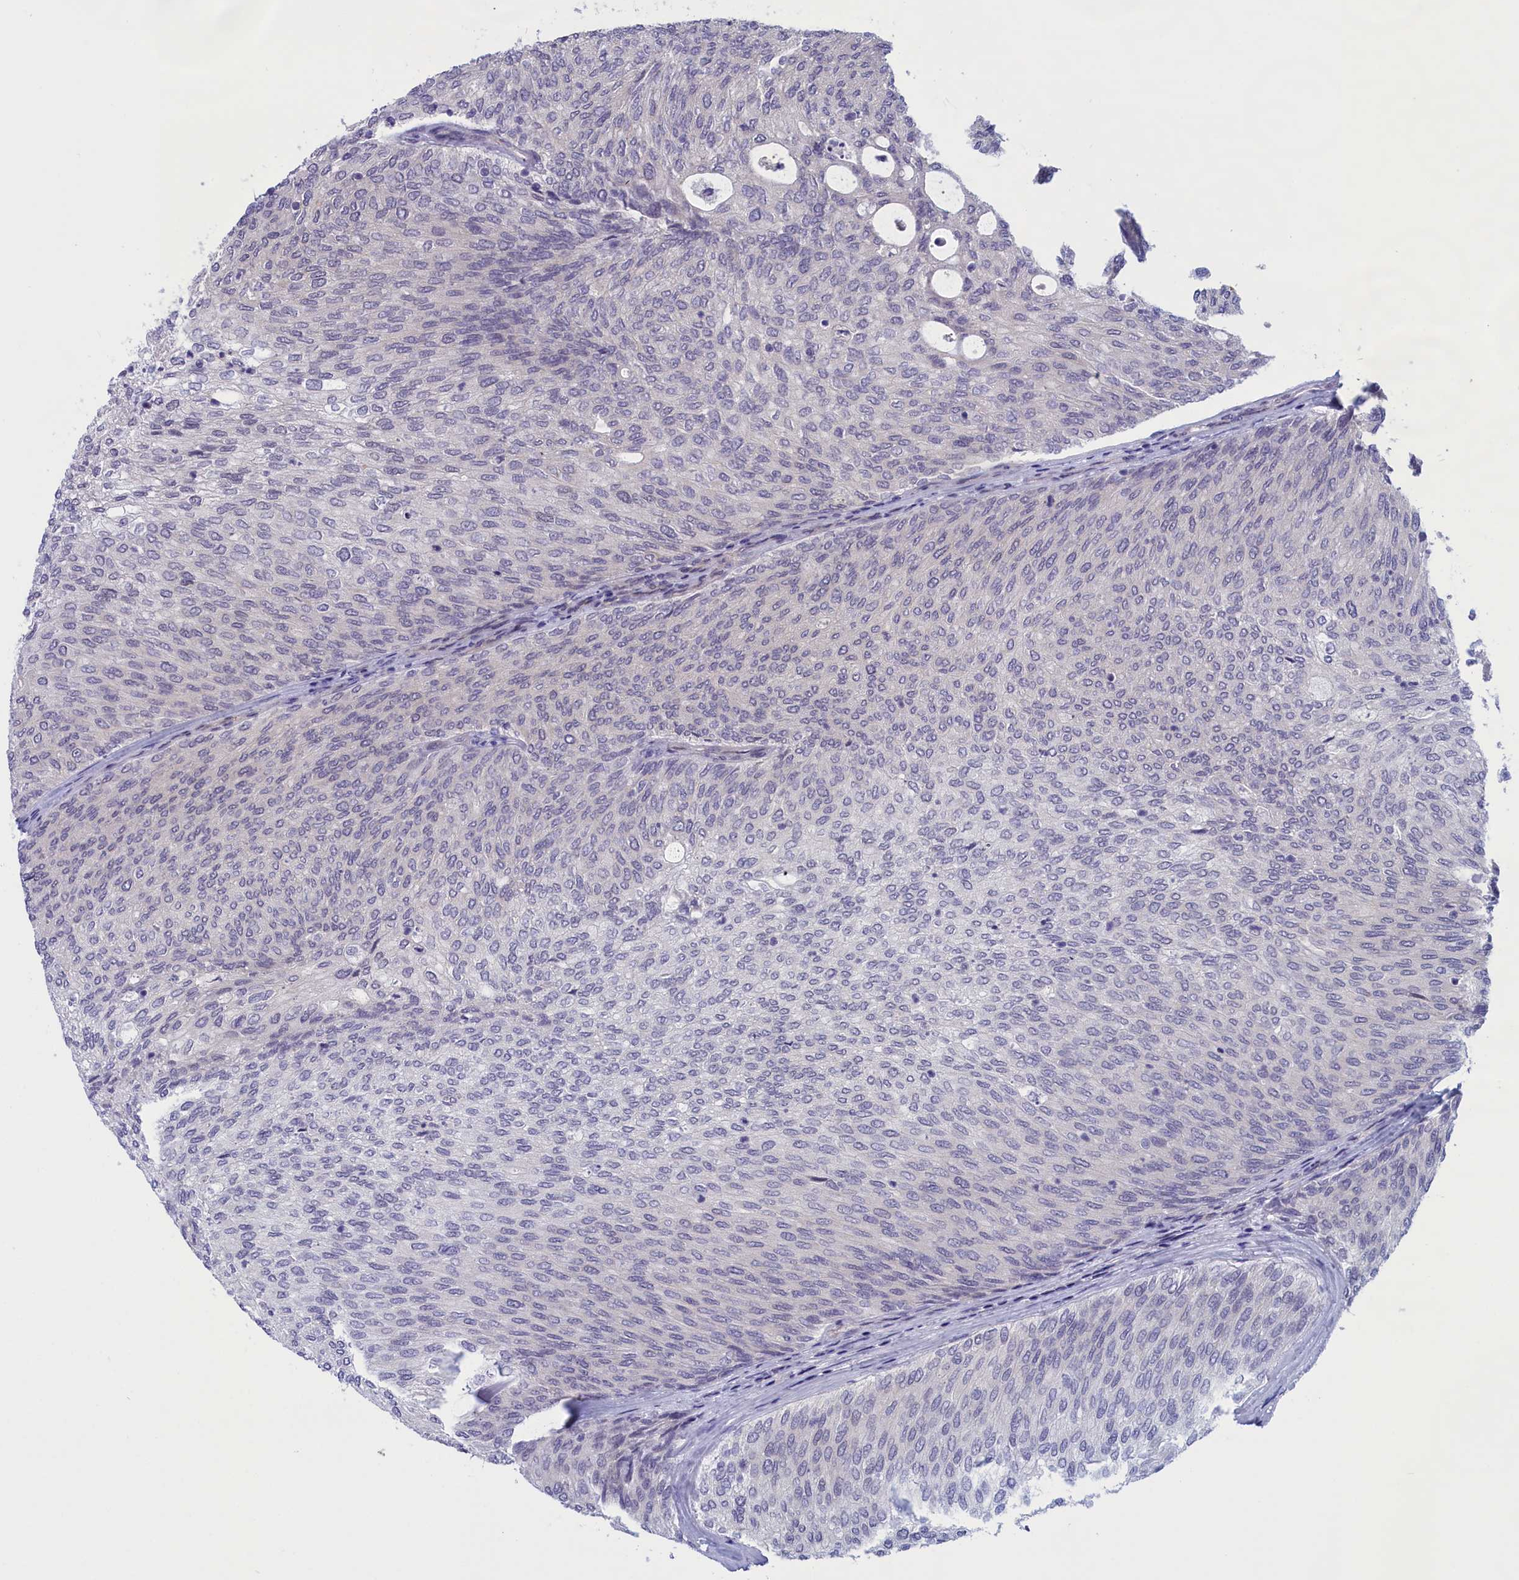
{"staining": {"intensity": "negative", "quantity": "none", "location": "none"}, "tissue": "urothelial cancer", "cell_type": "Tumor cells", "image_type": "cancer", "snomed": [{"axis": "morphology", "description": "Urothelial carcinoma, Low grade"}, {"axis": "topography", "description": "Urinary bladder"}], "caption": "Tumor cells show no significant protein expression in low-grade urothelial carcinoma.", "gene": "IGFALS", "patient": {"sex": "female", "age": 79}}